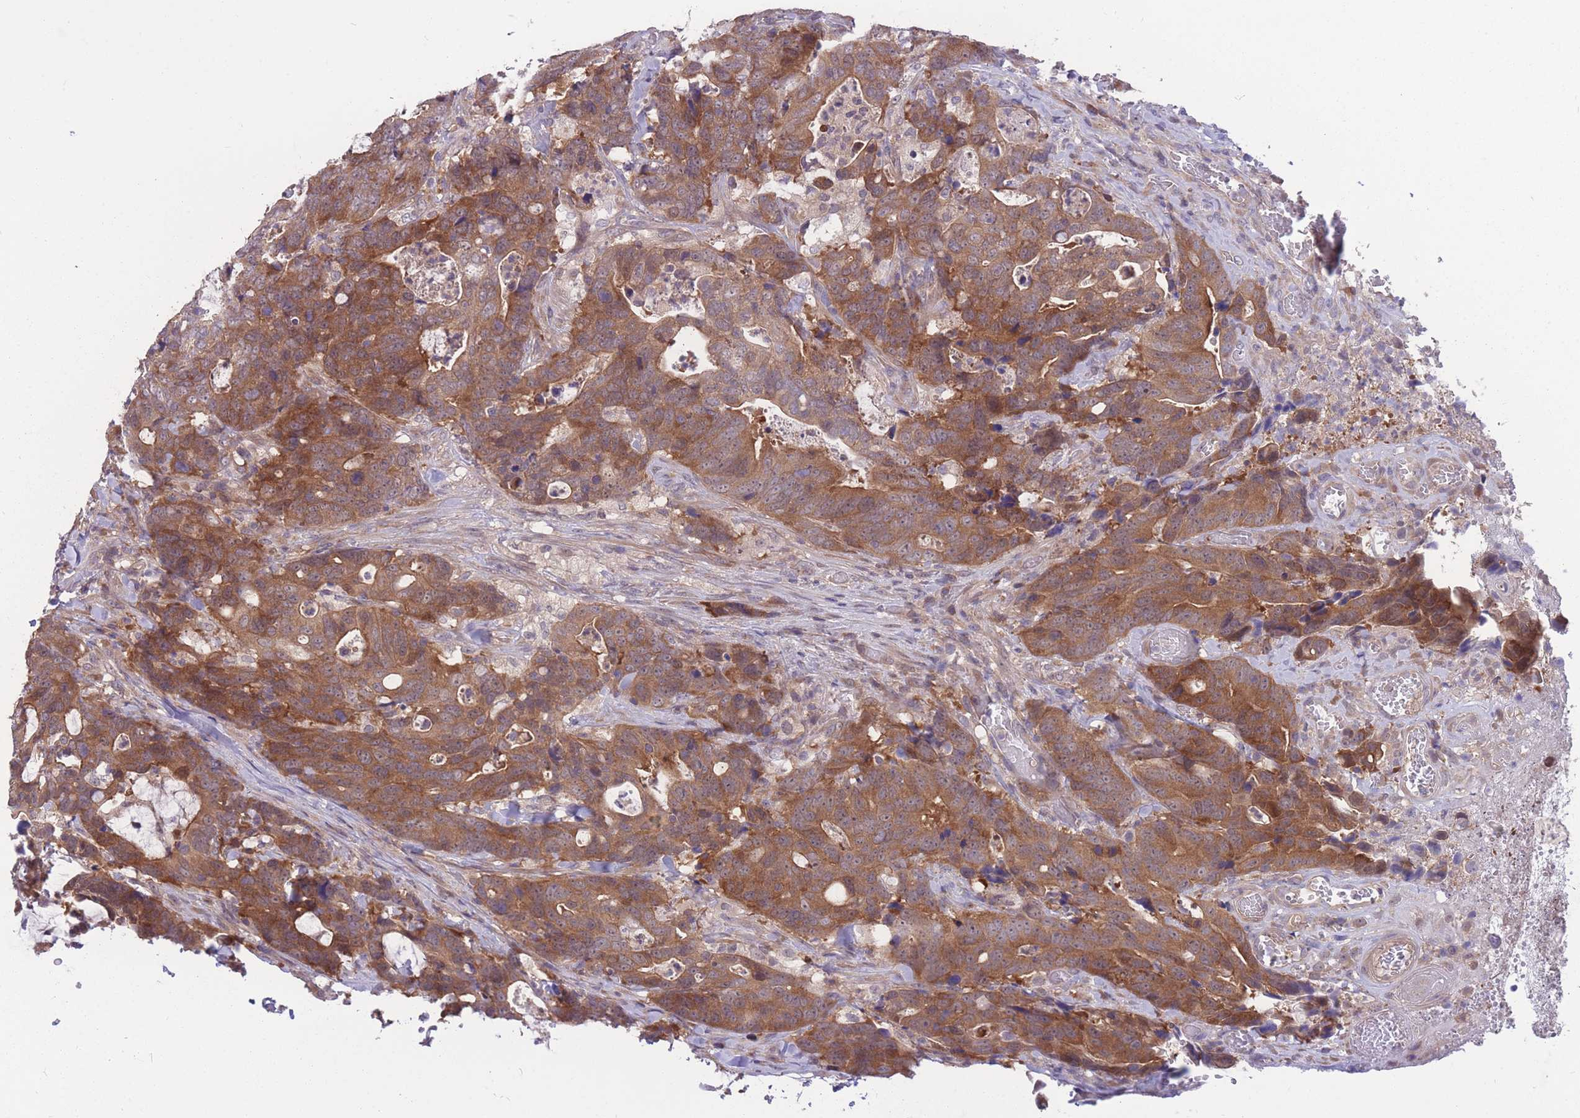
{"staining": {"intensity": "moderate", "quantity": ">75%", "location": "cytoplasmic/membranous"}, "tissue": "colorectal cancer", "cell_type": "Tumor cells", "image_type": "cancer", "snomed": [{"axis": "morphology", "description": "Adenocarcinoma, NOS"}, {"axis": "topography", "description": "Colon"}], "caption": "IHC of human colorectal cancer (adenocarcinoma) shows medium levels of moderate cytoplasmic/membranous positivity in about >75% of tumor cells. (brown staining indicates protein expression, while blue staining denotes nuclei).", "gene": "UBE2N", "patient": {"sex": "female", "age": 82}}